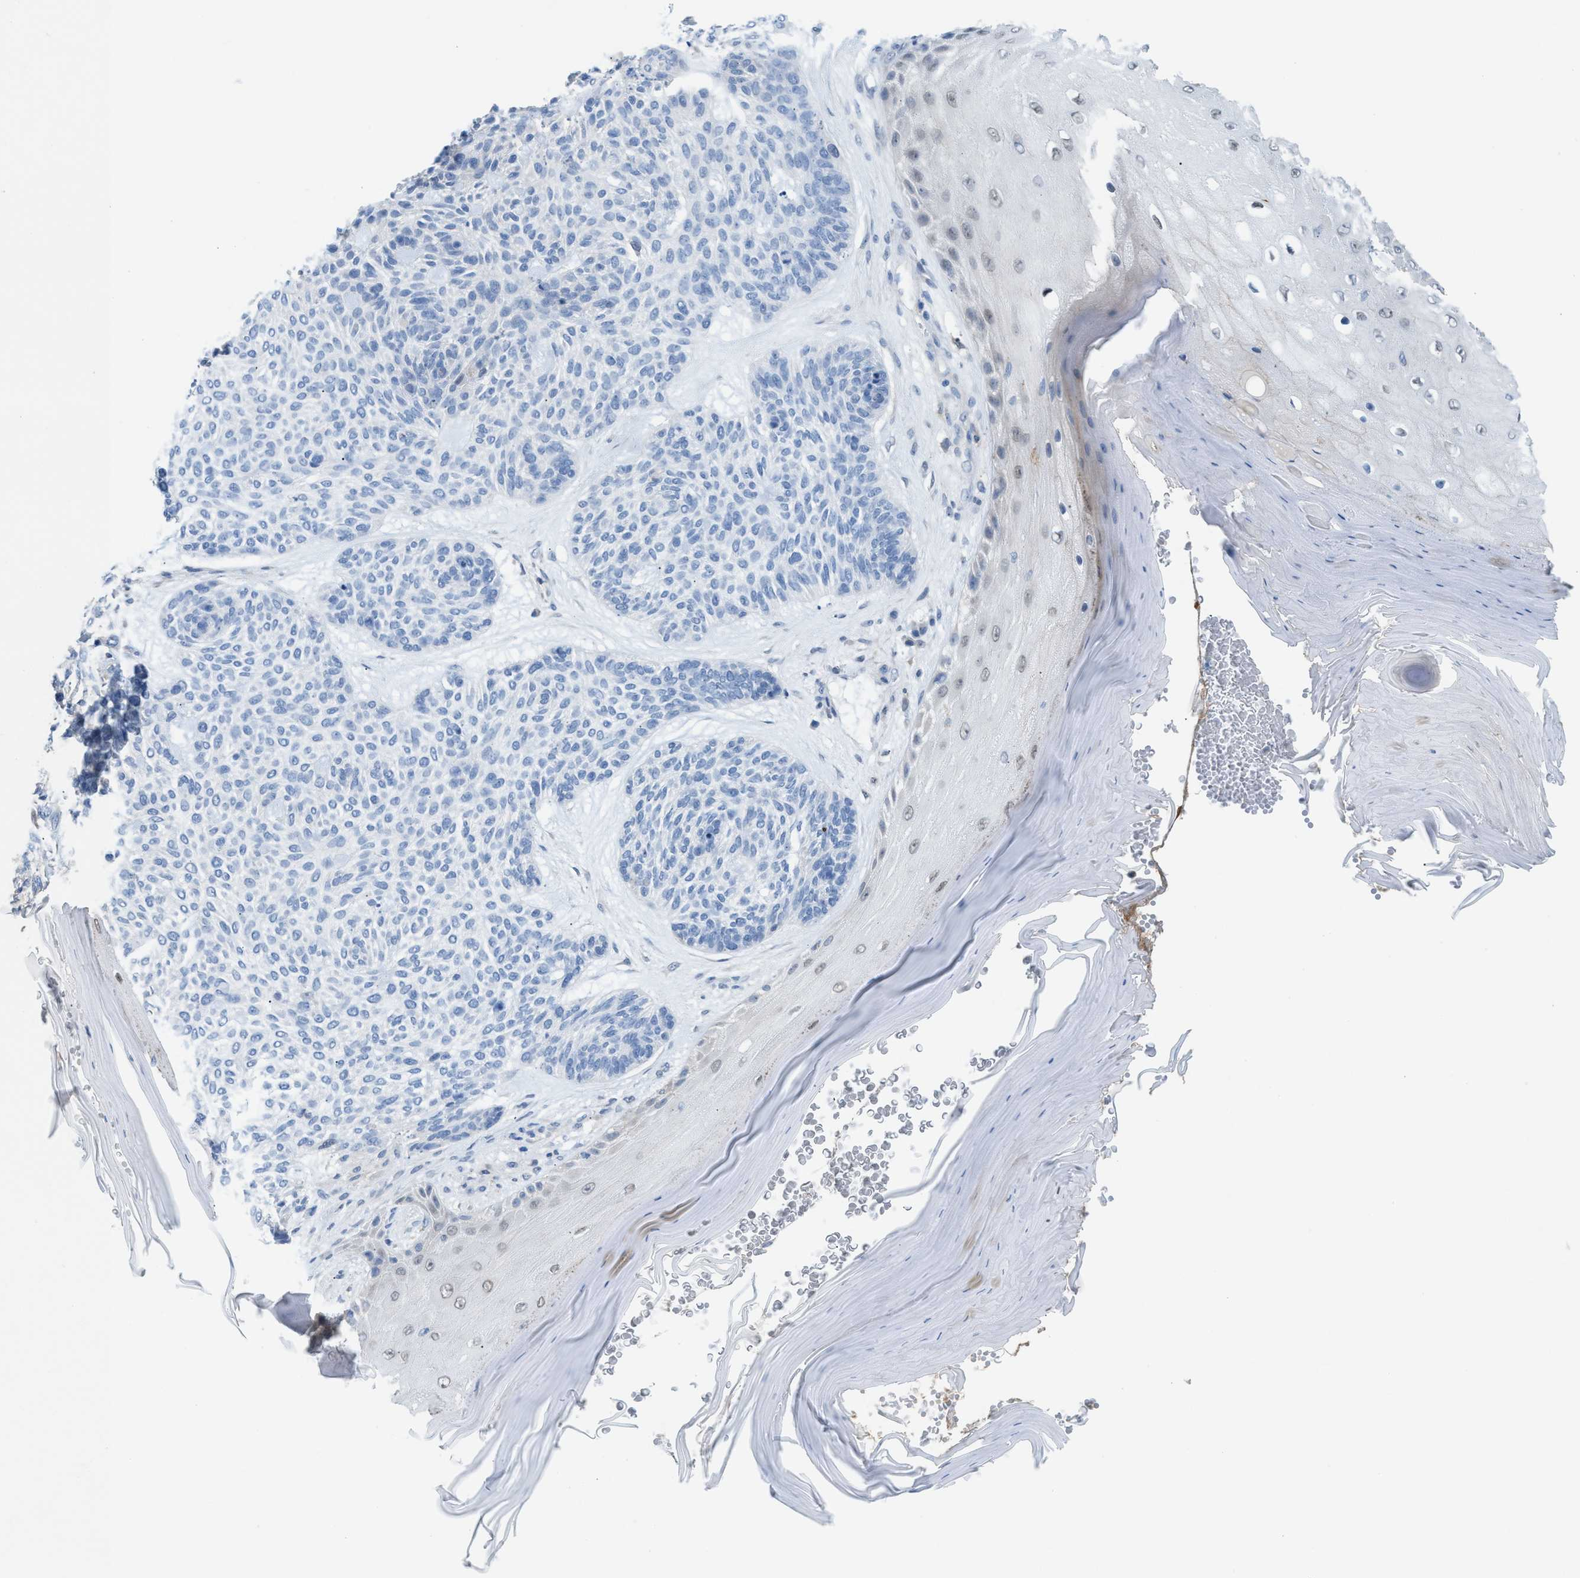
{"staining": {"intensity": "negative", "quantity": "none", "location": "none"}, "tissue": "skin cancer", "cell_type": "Tumor cells", "image_type": "cancer", "snomed": [{"axis": "morphology", "description": "Basal cell carcinoma"}, {"axis": "topography", "description": "Skin"}], "caption": "Immunohistochemistry photomicrograph of neoplastic tissue: skin cancer (basal cell carcinoma) stained with DAB shows no significant protein expression in tumor cells.", "gene": "PPM1D", "patient": {"sex": "male", "age": 55}}